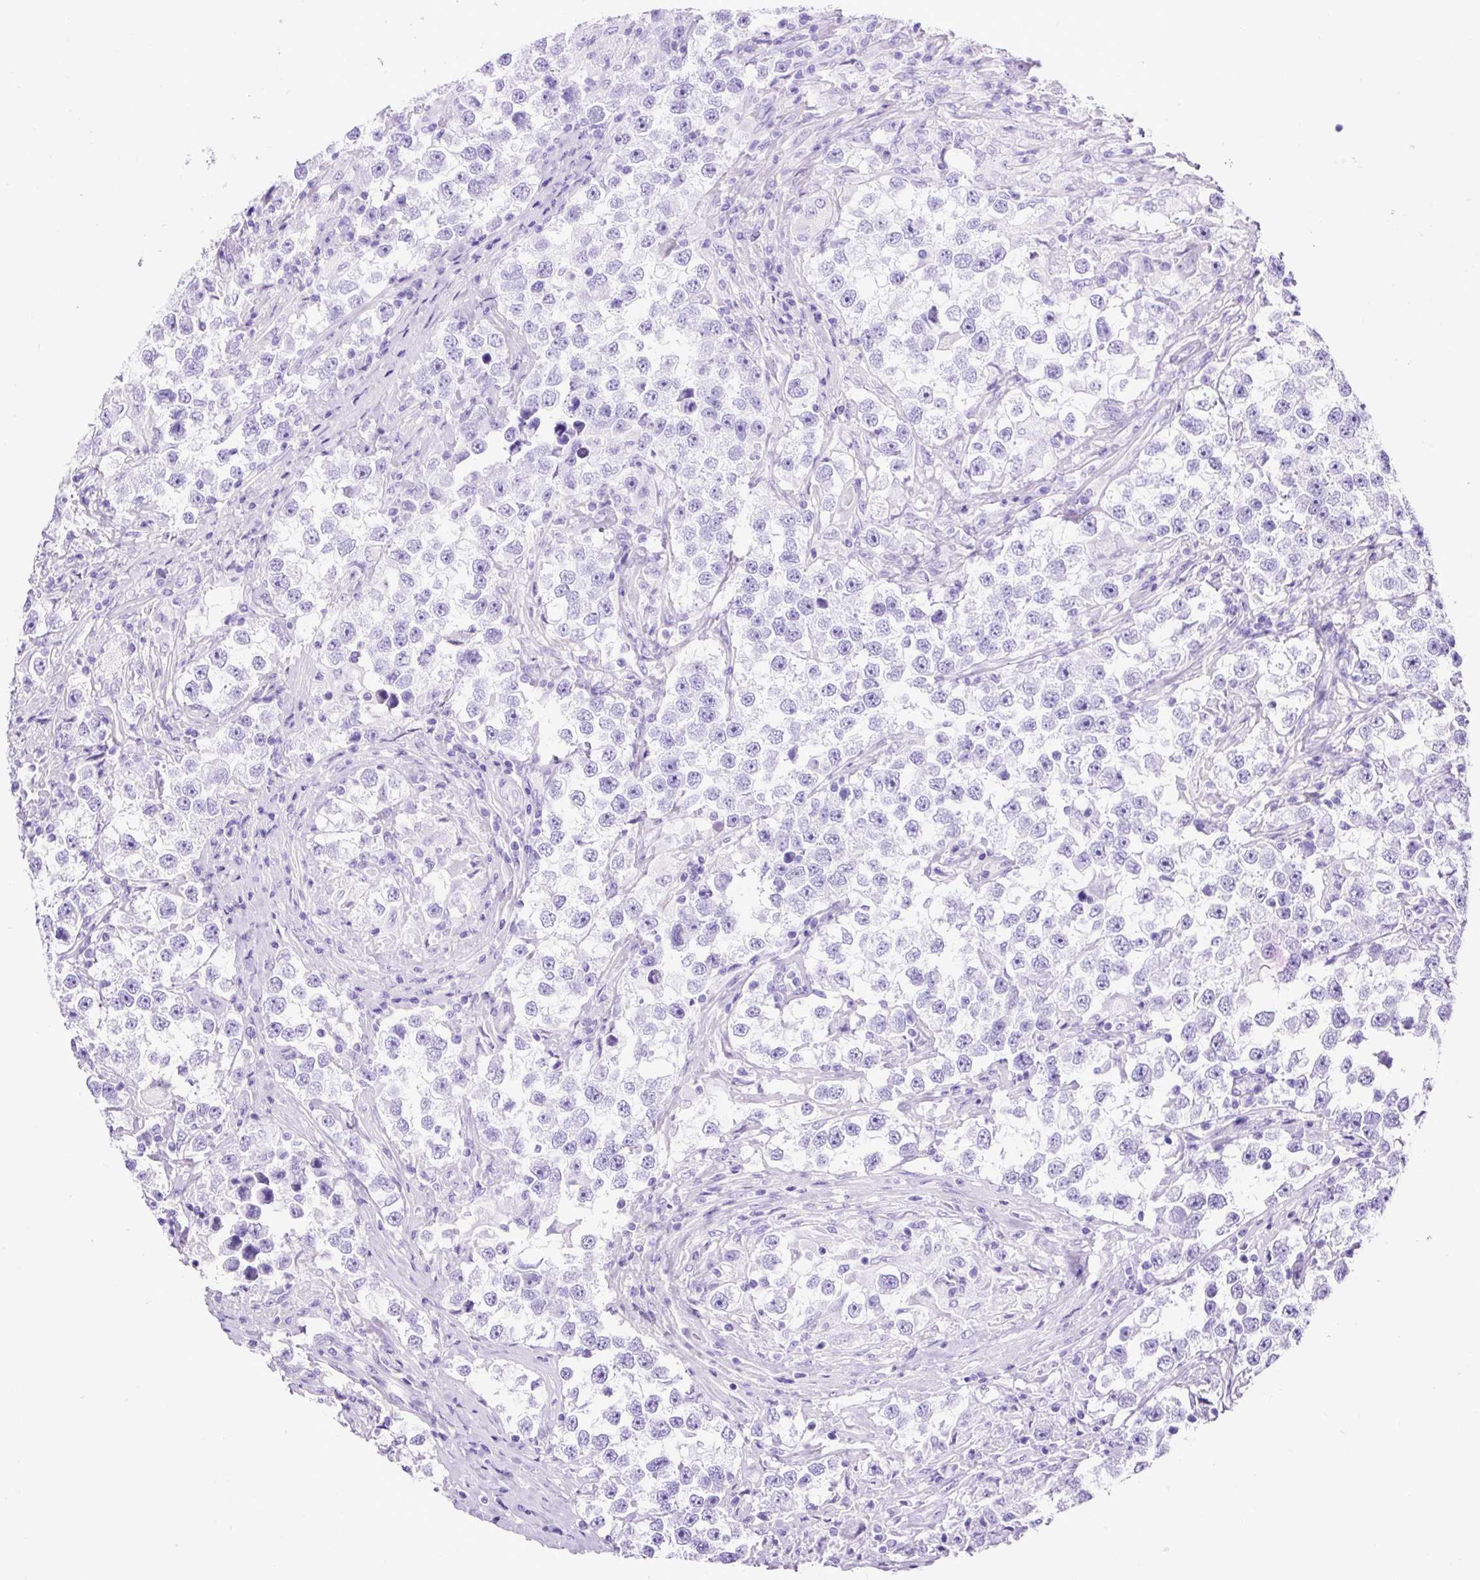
{"staining": {"intensity": "negative", "quantity": "none", "location": "none"}, "tissue": "testis cancer", "cell_type": "Tumor cells", "image_type": "cancer", "snomed": [{"axis": "morphology", "description": "Seminoma, NOS"}, {"axis": "topography", "description": "Testis"}], "caption": "Immunohistochemical staining of human testis seminoma reveals no significant positivity in tumor cells.", "gene": "CEL", "patient": {"sex": "male", "age": 46}}